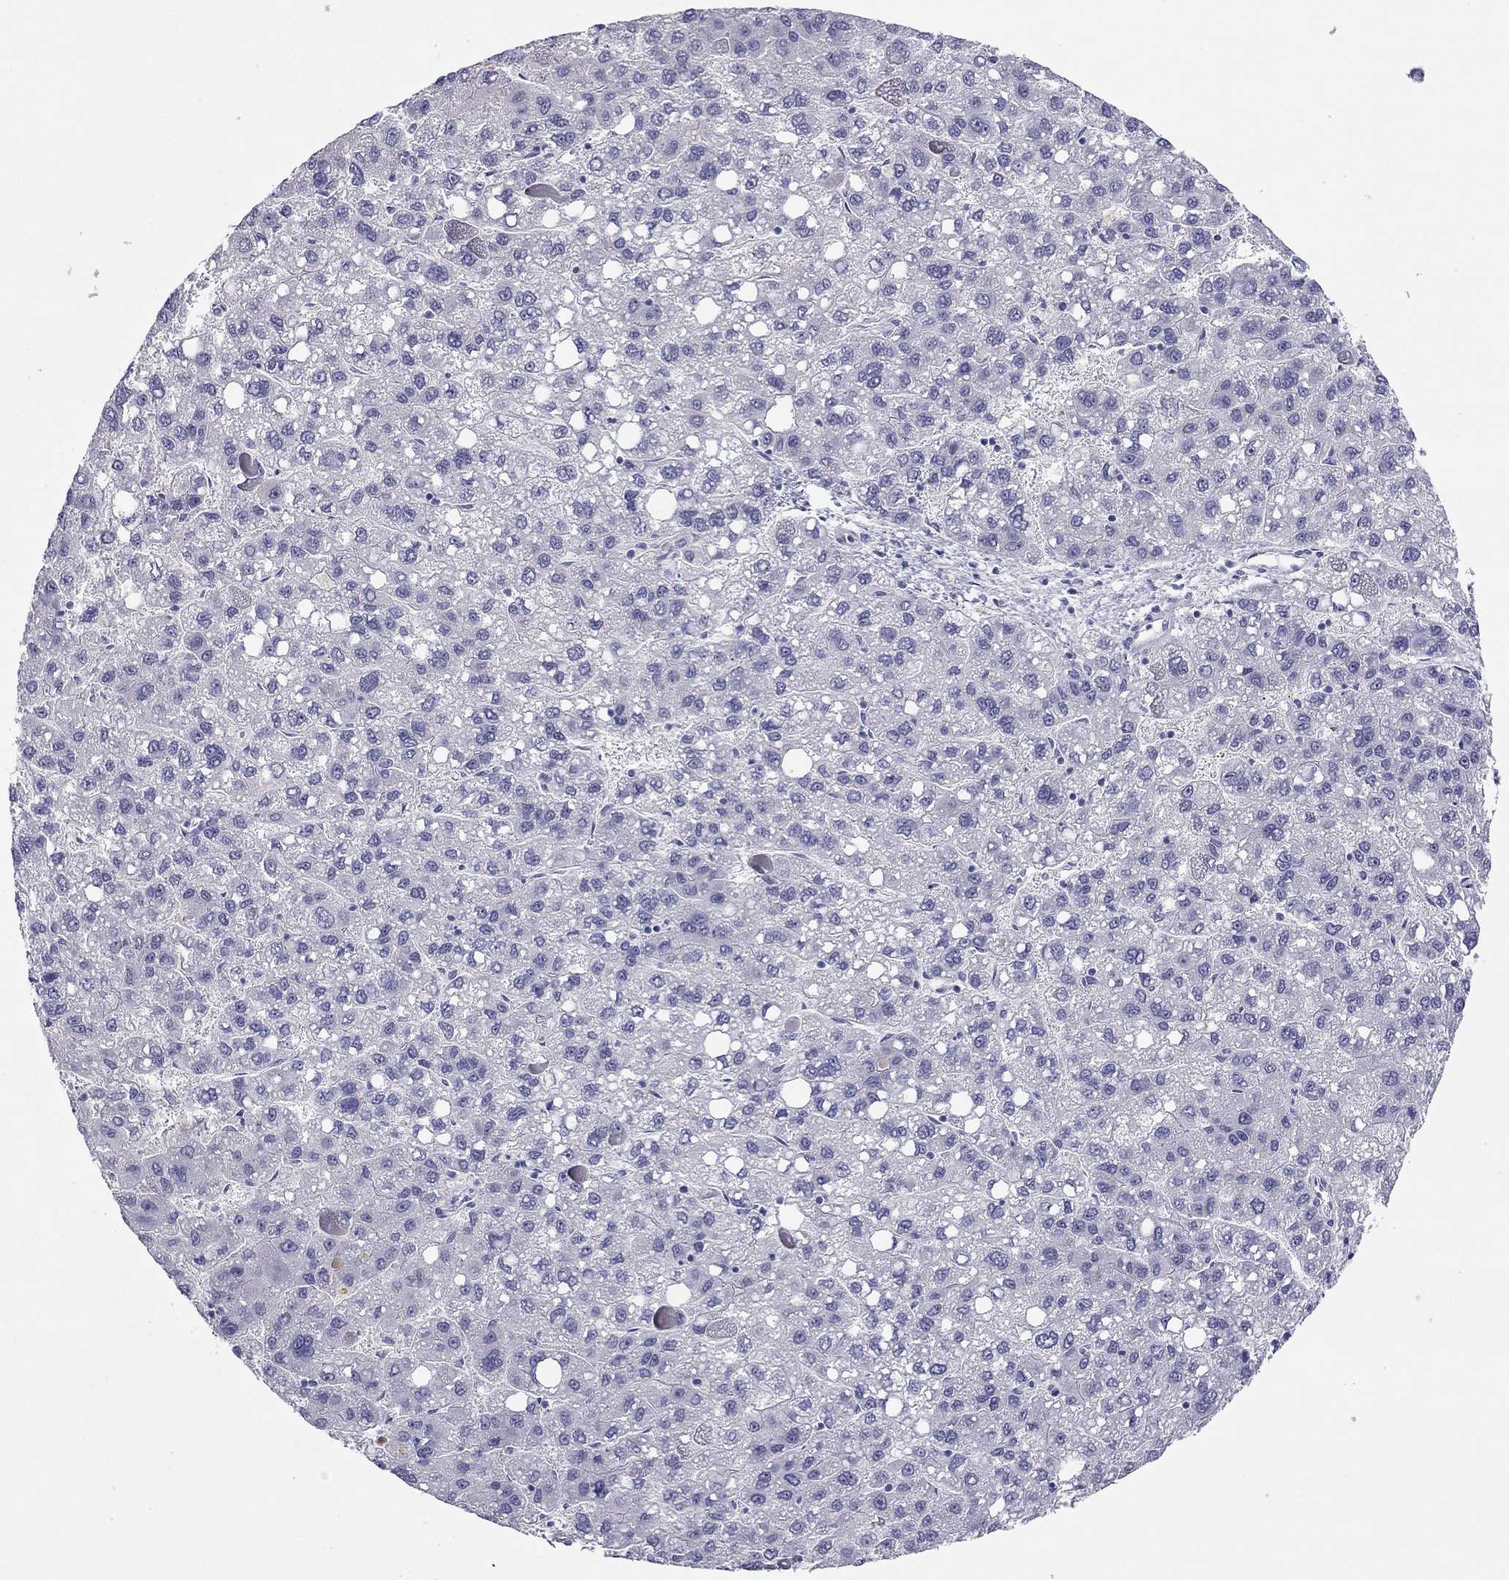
{"staining": {"intensity": "negative", "quantity": "none", "location": "none"}, "tissue": "liver cancer", "cell_type": "Tumor cells", "image_type": "cancer", "snomed": [{"axis": "morphology", "description": "Carcinoma, Hepatocellular, NOS"}, {"axis": "topography", "description": "Liver"}], "caption": "Micrograph shows no significant protein staining in tumor cells of liver hepatocellular carcinoma. The staining is performed using DAB brown chromogen with nuclei counter-stained in using hematoxylin.", "gene": "RTL1", "patient": {"sex": "female", "age": 82}}